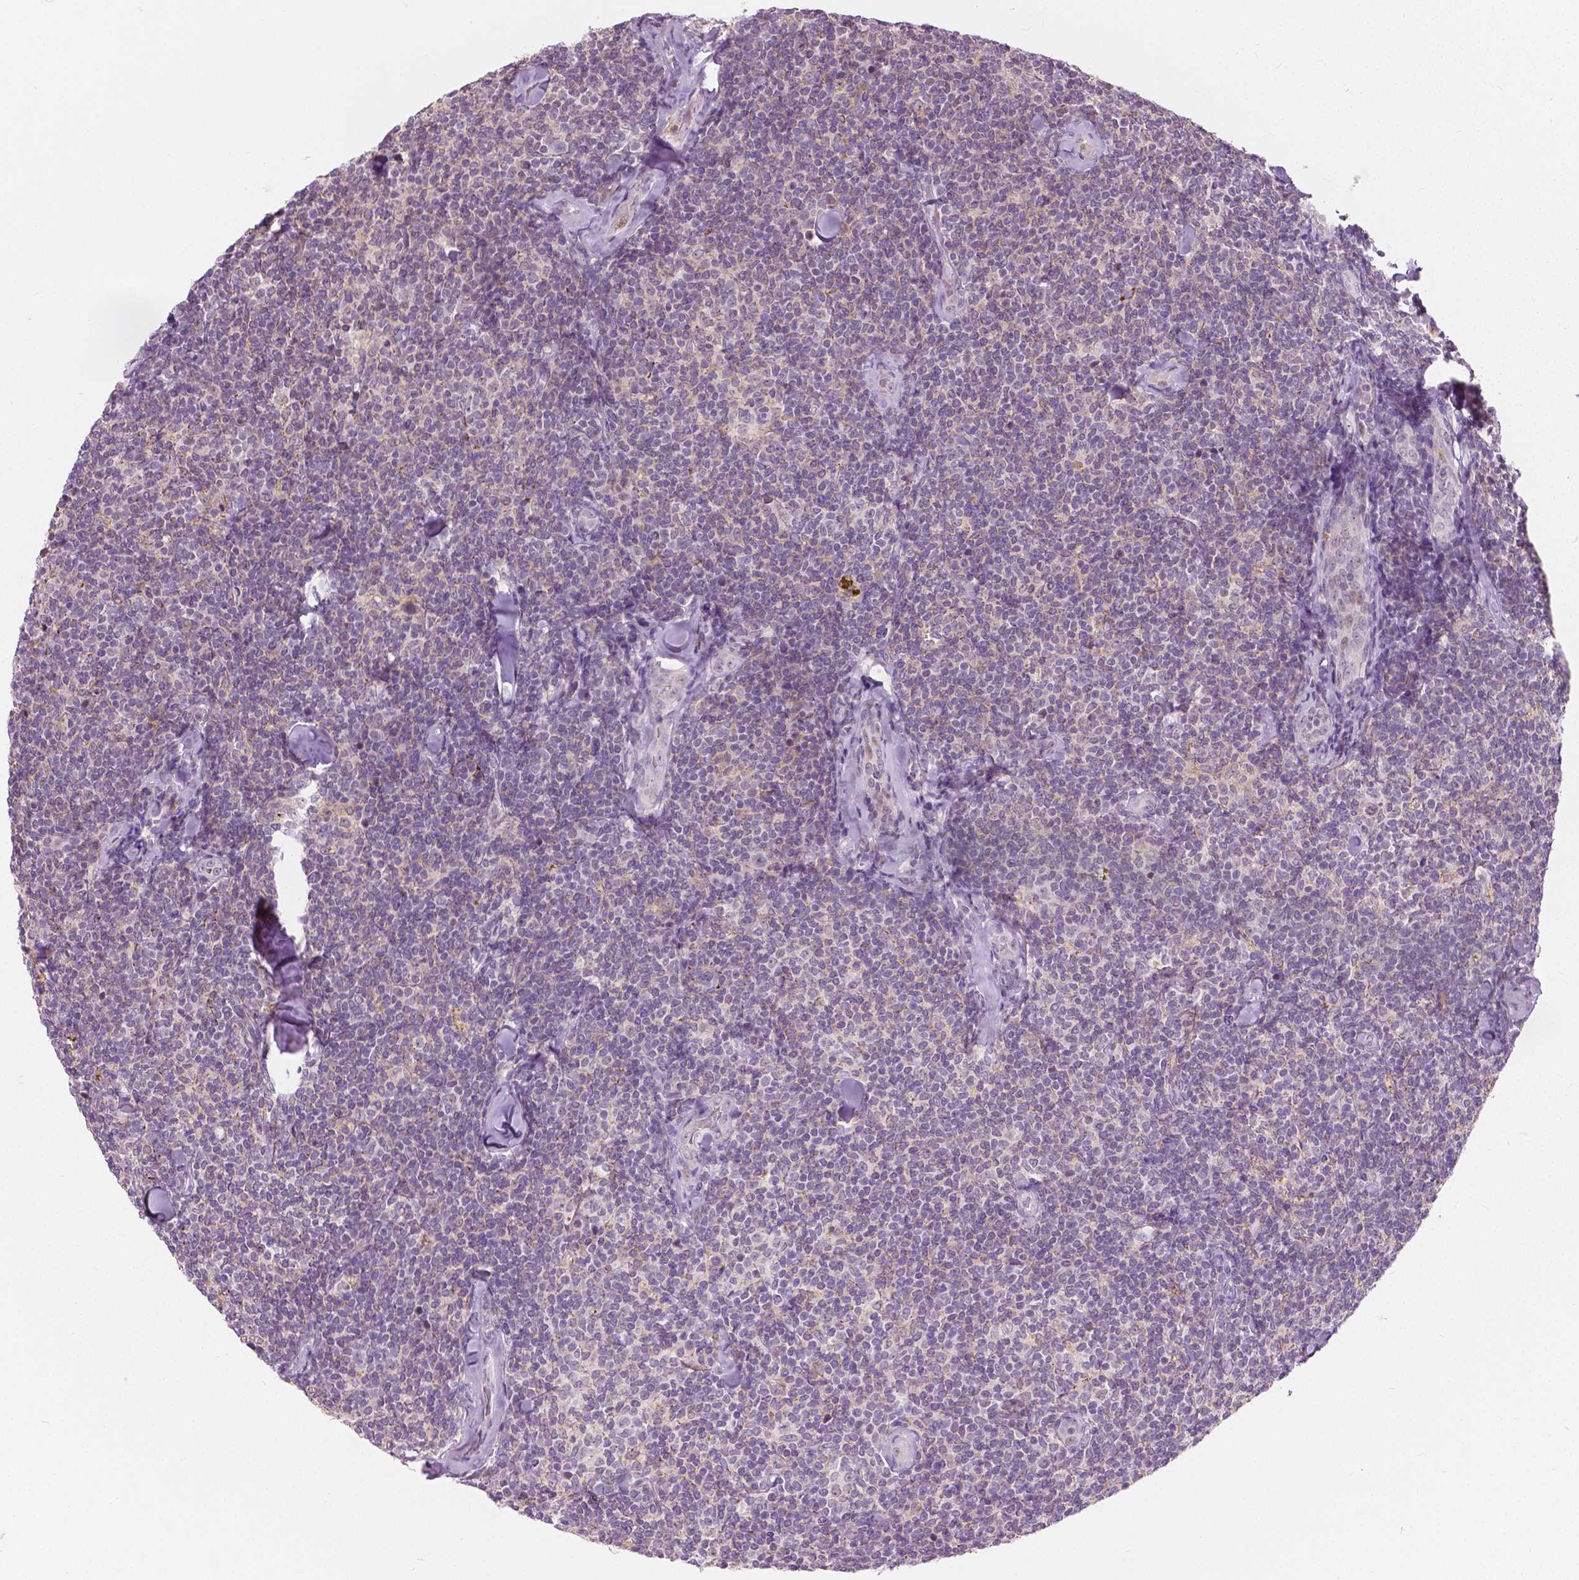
{"staining": {"intensity": "negative", "quantity": "none", "location": "none"}, "tissue": "lymphoma", "cell_type": "Tumor cells", "image_type": "cancer", "snomed": [{"axis": "morphology", "description": "Malignant lymphoma, non-Hodgkin's type, Low grade"}, {"axis": "topography", "description": "Lymph node"}], "caption": "There is no significant positivity in tumor cells of low-grade malignant lymphoma, non-Hodgkin's type.", "gene": "DLX6", "patient": {"sex": "female", "age": 56}}